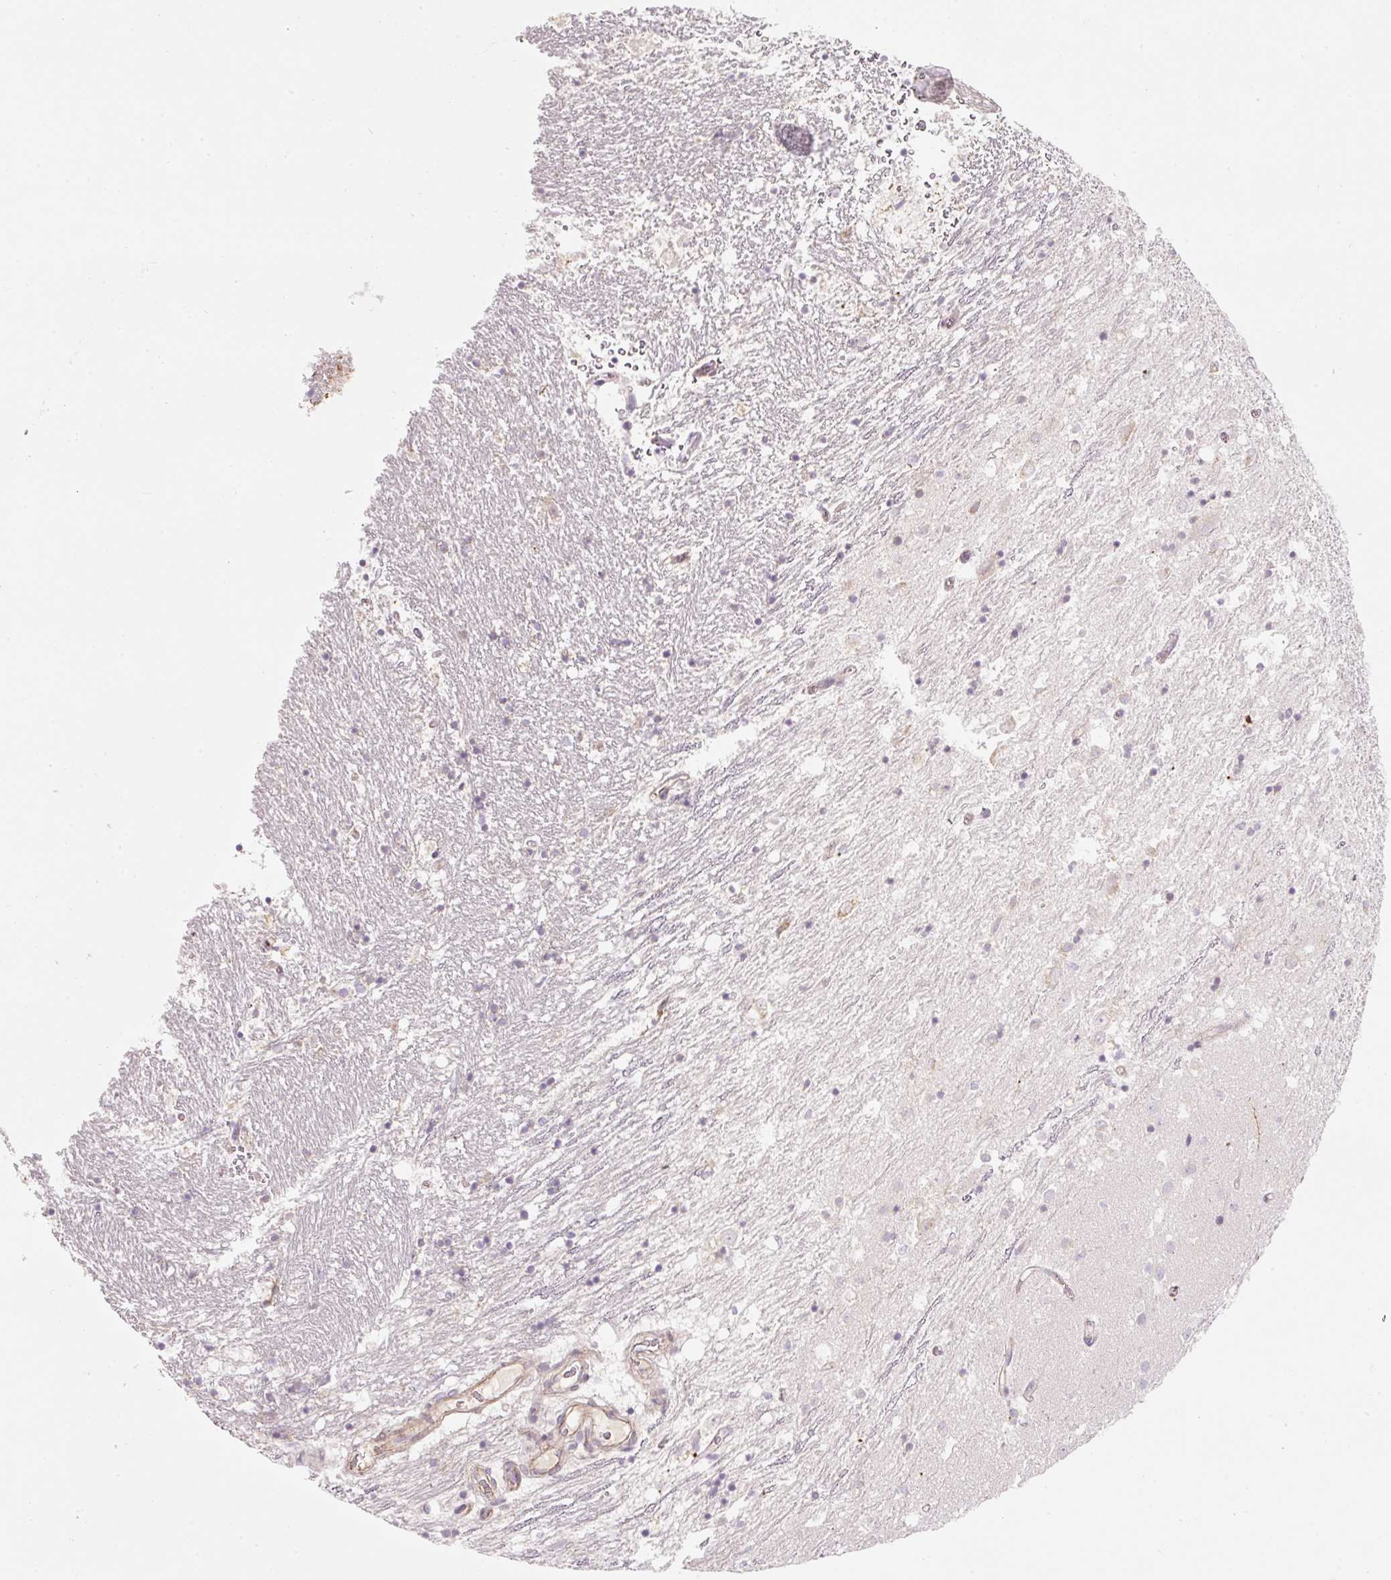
{"staining": {"intensity": "negative", "quantity": "none", "location": "none"}, "tissue": "caudate", "cell_type": "Glial cells", "image_type": "normal", "snomed": [{"axis": "morphology", "description": "Normal tissue, NOS"}, {"axis": "topography", "description": "Lateral ventricle wall"}], "caption": "The image displays no significant expression in glial cells of caudate.", "gene": "NBPF11", "patient": {"sex": "male", "age": 58}}